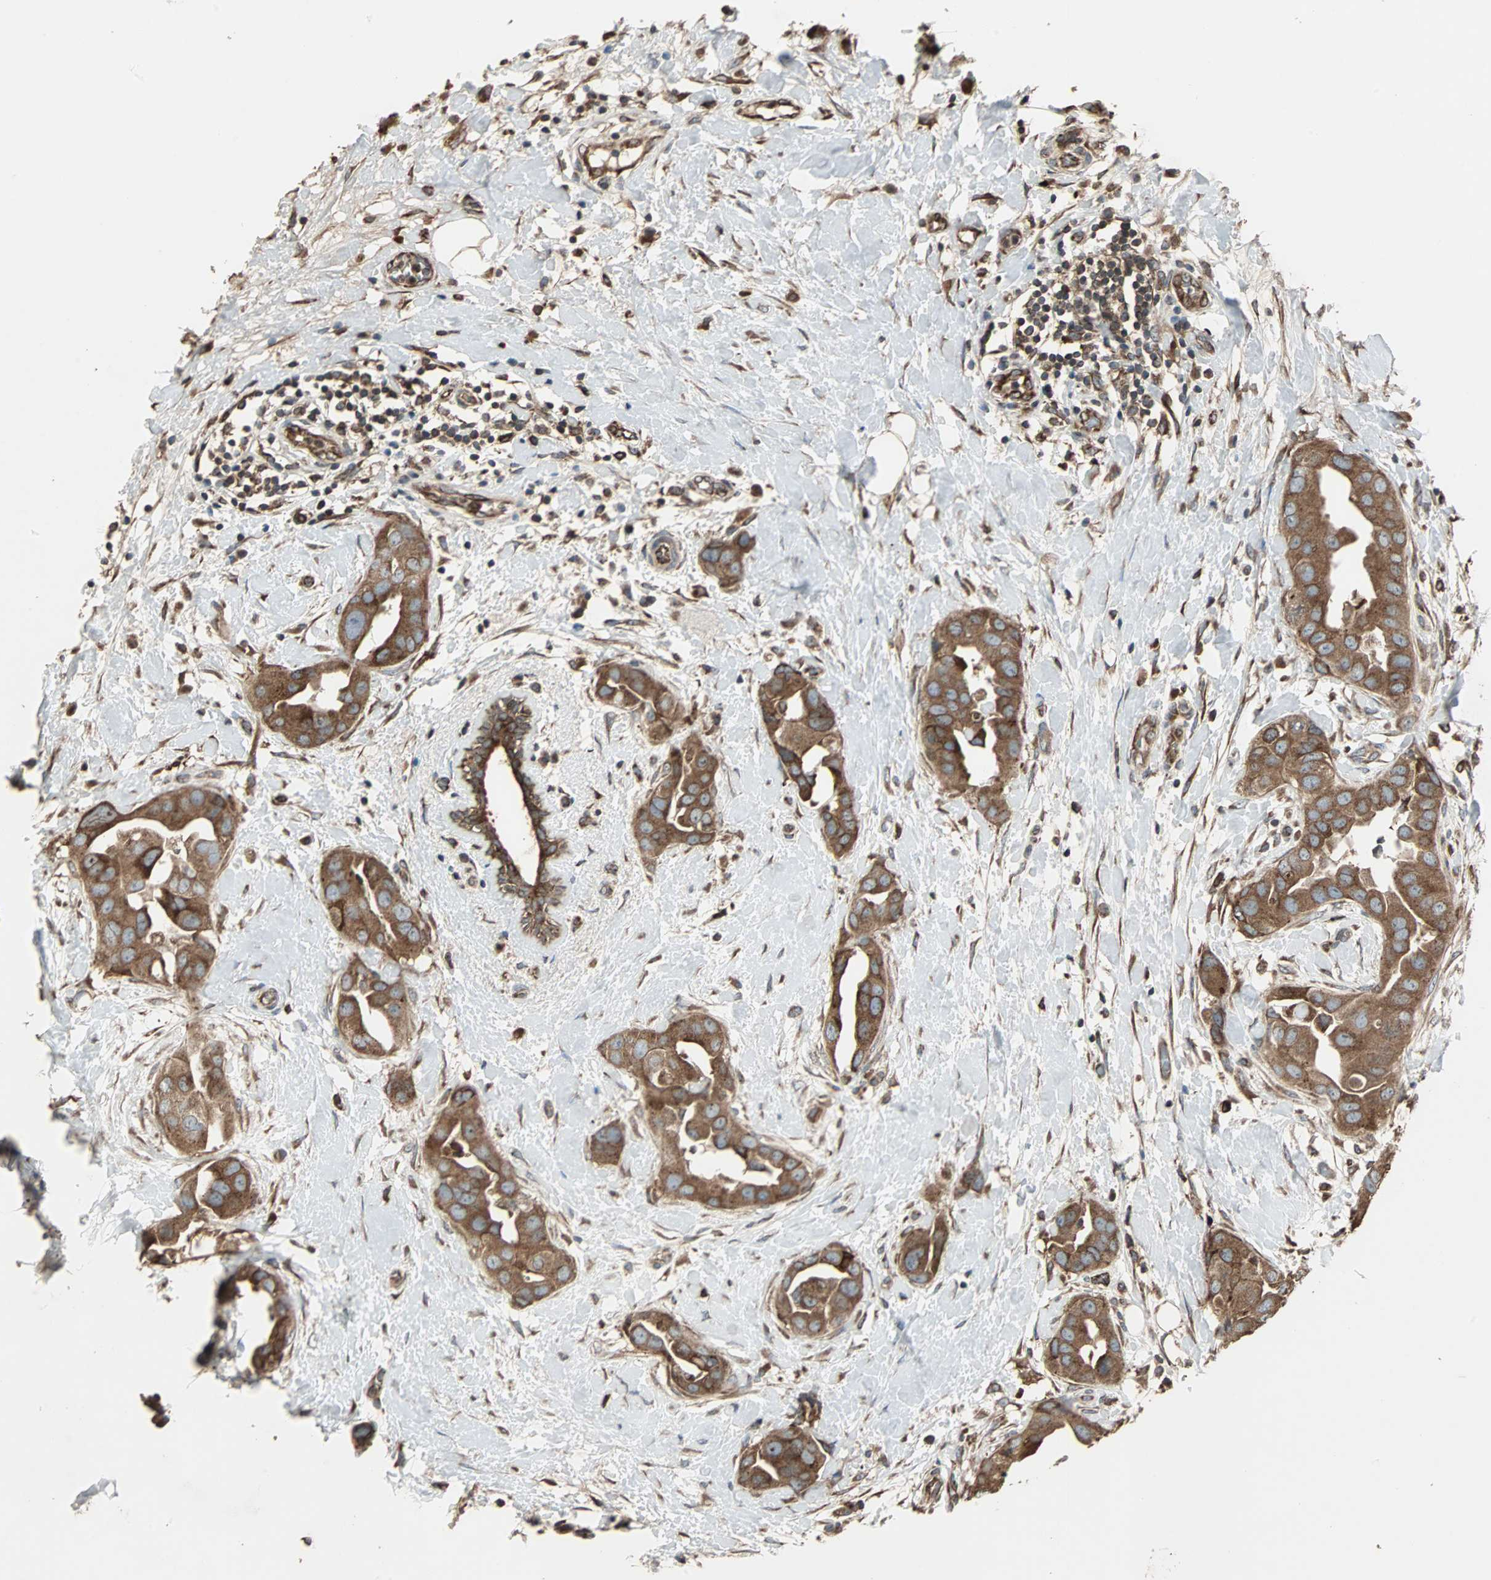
{"staining": {"intensity": "strong", "quantity": ">75%", "location": "cytoplasmic/membranous"}, "tissue": "breast cancer", "cell_type": "Tumor cells", "image_type": "cancer", "snomed": [{"axis": "morphology", "description": "Duct carcinoma"}, {"axis": "topography", "description": "Breast"}], "caption": "Human breast intraductal carcinoma stained for a protein (brown) exhibits strong cytoplasmic/membranous positive staining in approximately >75% of tumor cells.", "gene": "RAB7A", "patient": {"sex": "female", "age": 40}}